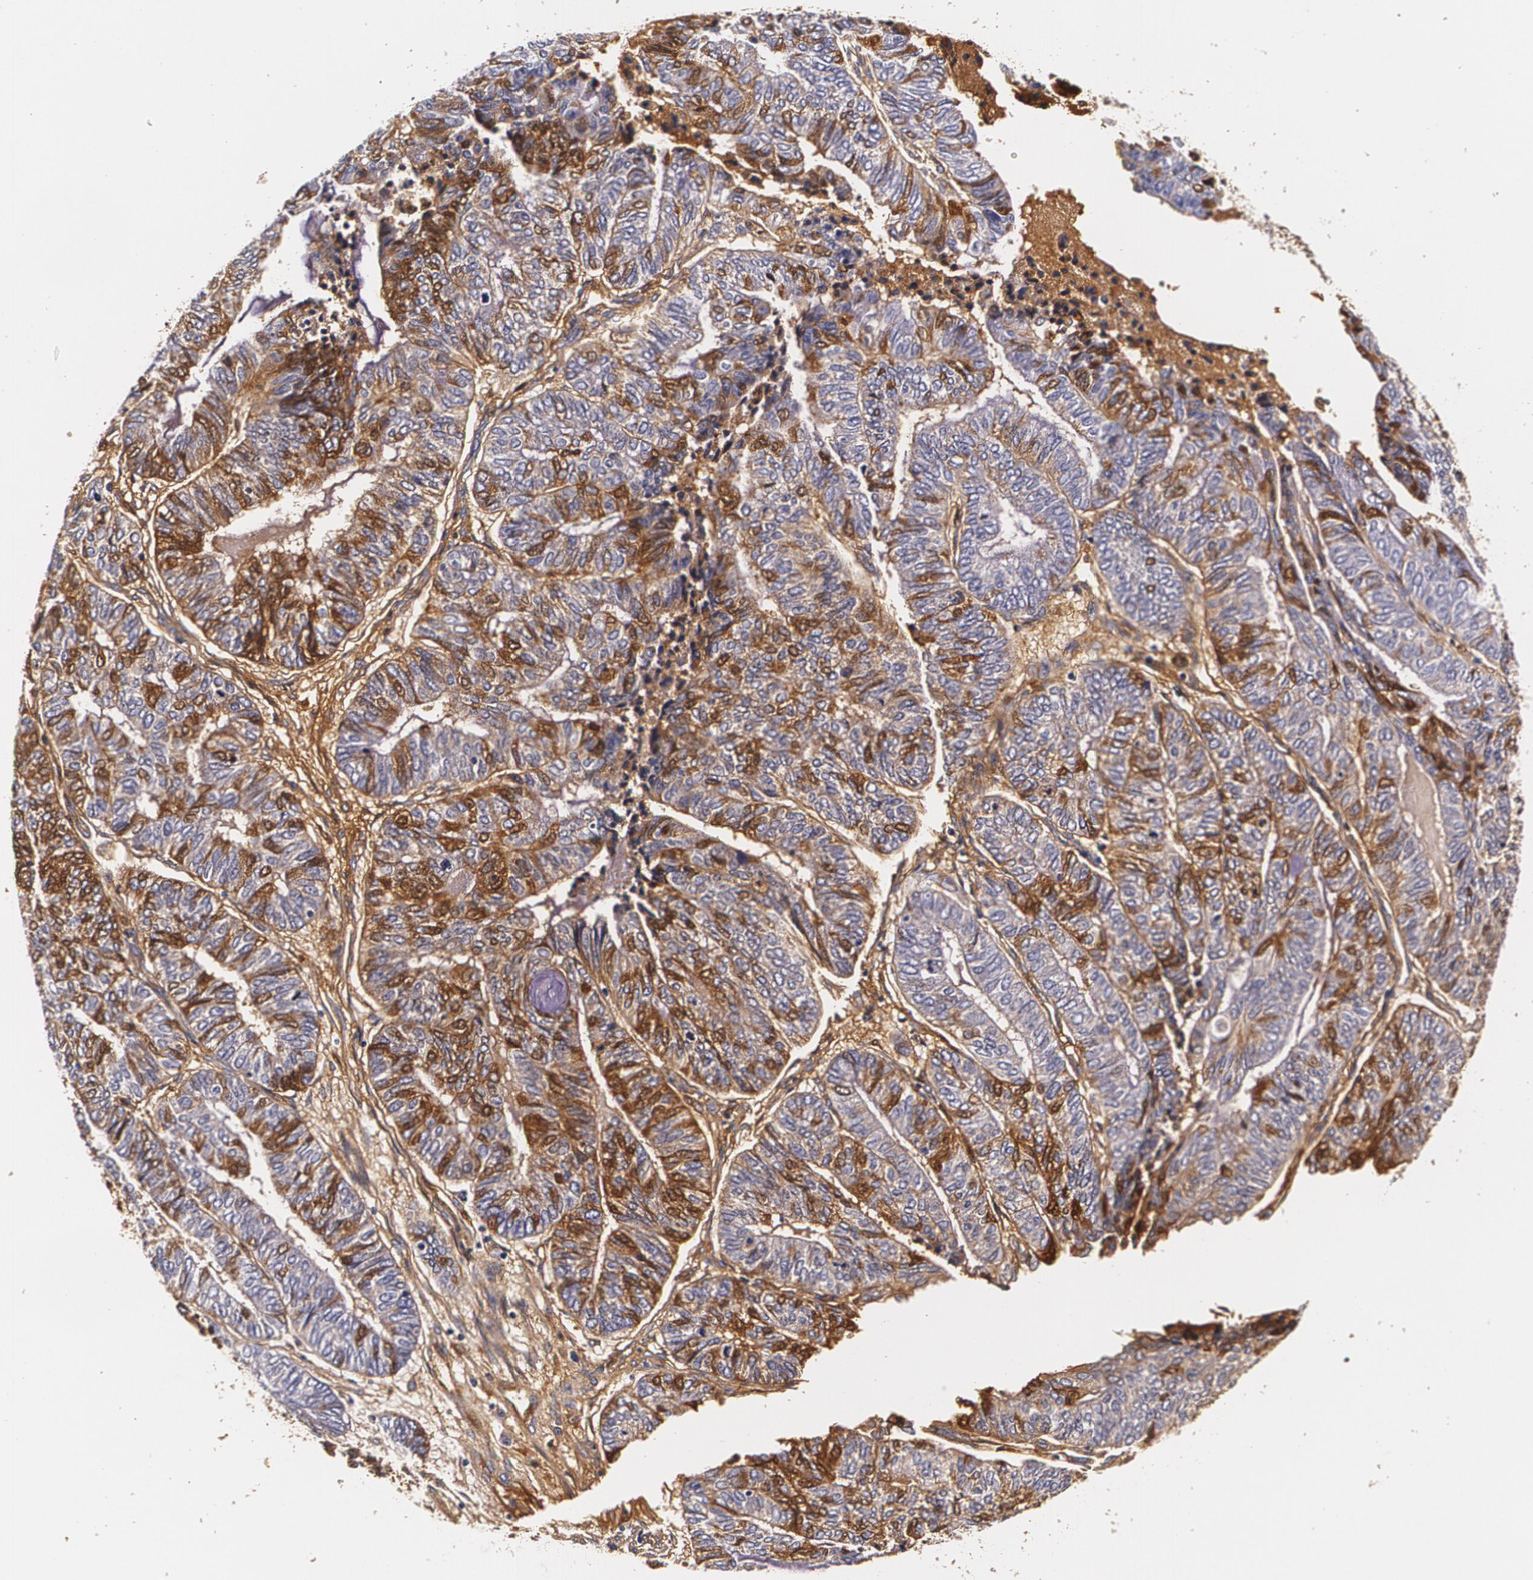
{"staining": {"intensity": "moderate", "quantity": "<25%", "location": "cytoplasmic/membranous"}, "tissue": "endometrial cancer", "cell_type": "Tumor cells", "image_type": "cancer", "snomed": [{"axis": "morphology", "description": "Adenocarcinoma, NOS"}, {"axis": "topography", "description": "Uterus"}, {"axis": "topography", "description": "Endometrium"}], "caption": "Protein analysis of endometrial cancer tissue shows moderate cytoplasmic/membranous positivity in about <25% of tumor cells. Using DAB (3,3'-diaminobenzidine) (brown) and hematoxylin (blue) stains, captured at high magnification using brightfield microscopy.", "gene": "TTR", "patient": {"sex": "female", "age": 70}}